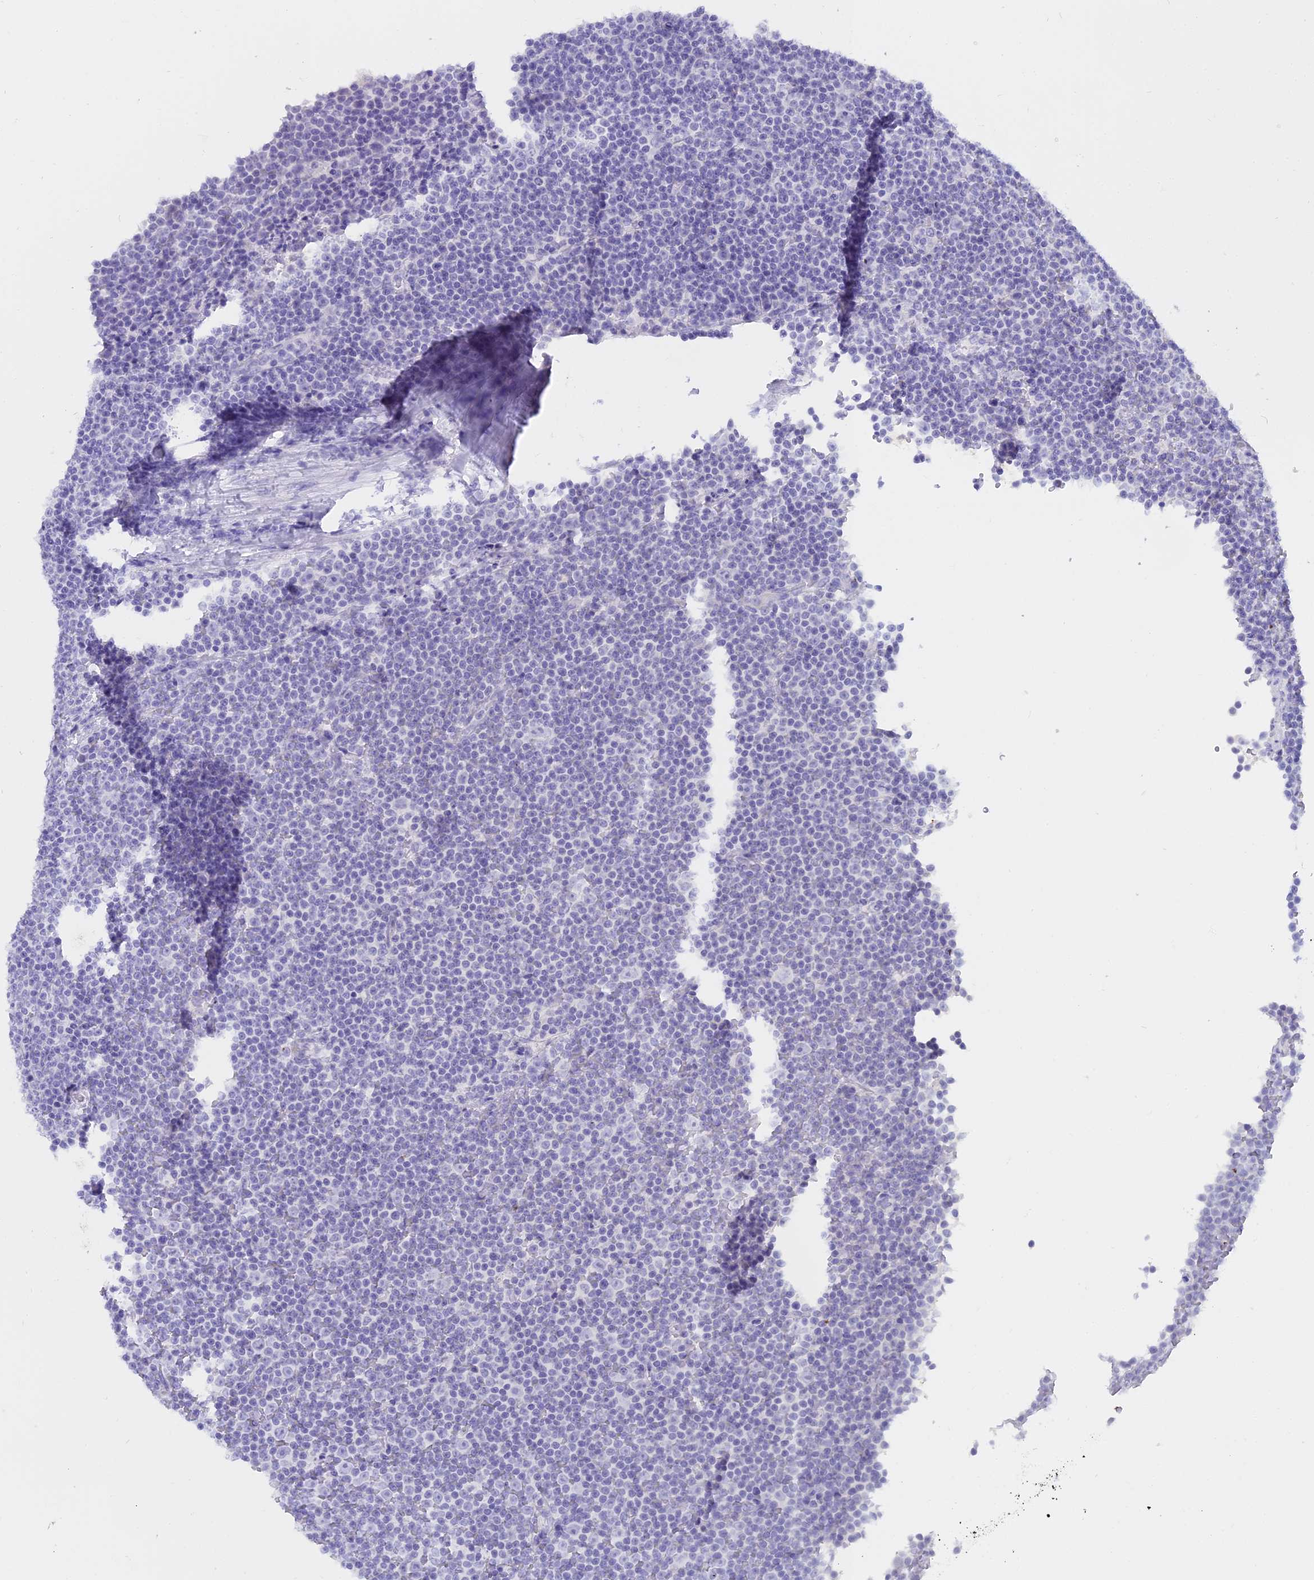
{"staining": {"intensity": "negative", "quantity": "none", "location": "none"}, "tissue": "lymphoma", "cell_type": "Tumor cells", "image_type": "cancer", "snomed": [{"axis": "morphology", "description": "Malignant lymphoma, non-Hodgkin's type, Low grade"}, {"axis": "topography", "description": "Lymph node"}], "caption": "This is an immunohistochemistry photomicrograph of malignant lymphoma, non-Hodgkin's type (low-grade). There is no positivity in tumor cells.", "gene": "ALPP", "patient": {"sex": "female", "age": 67}}